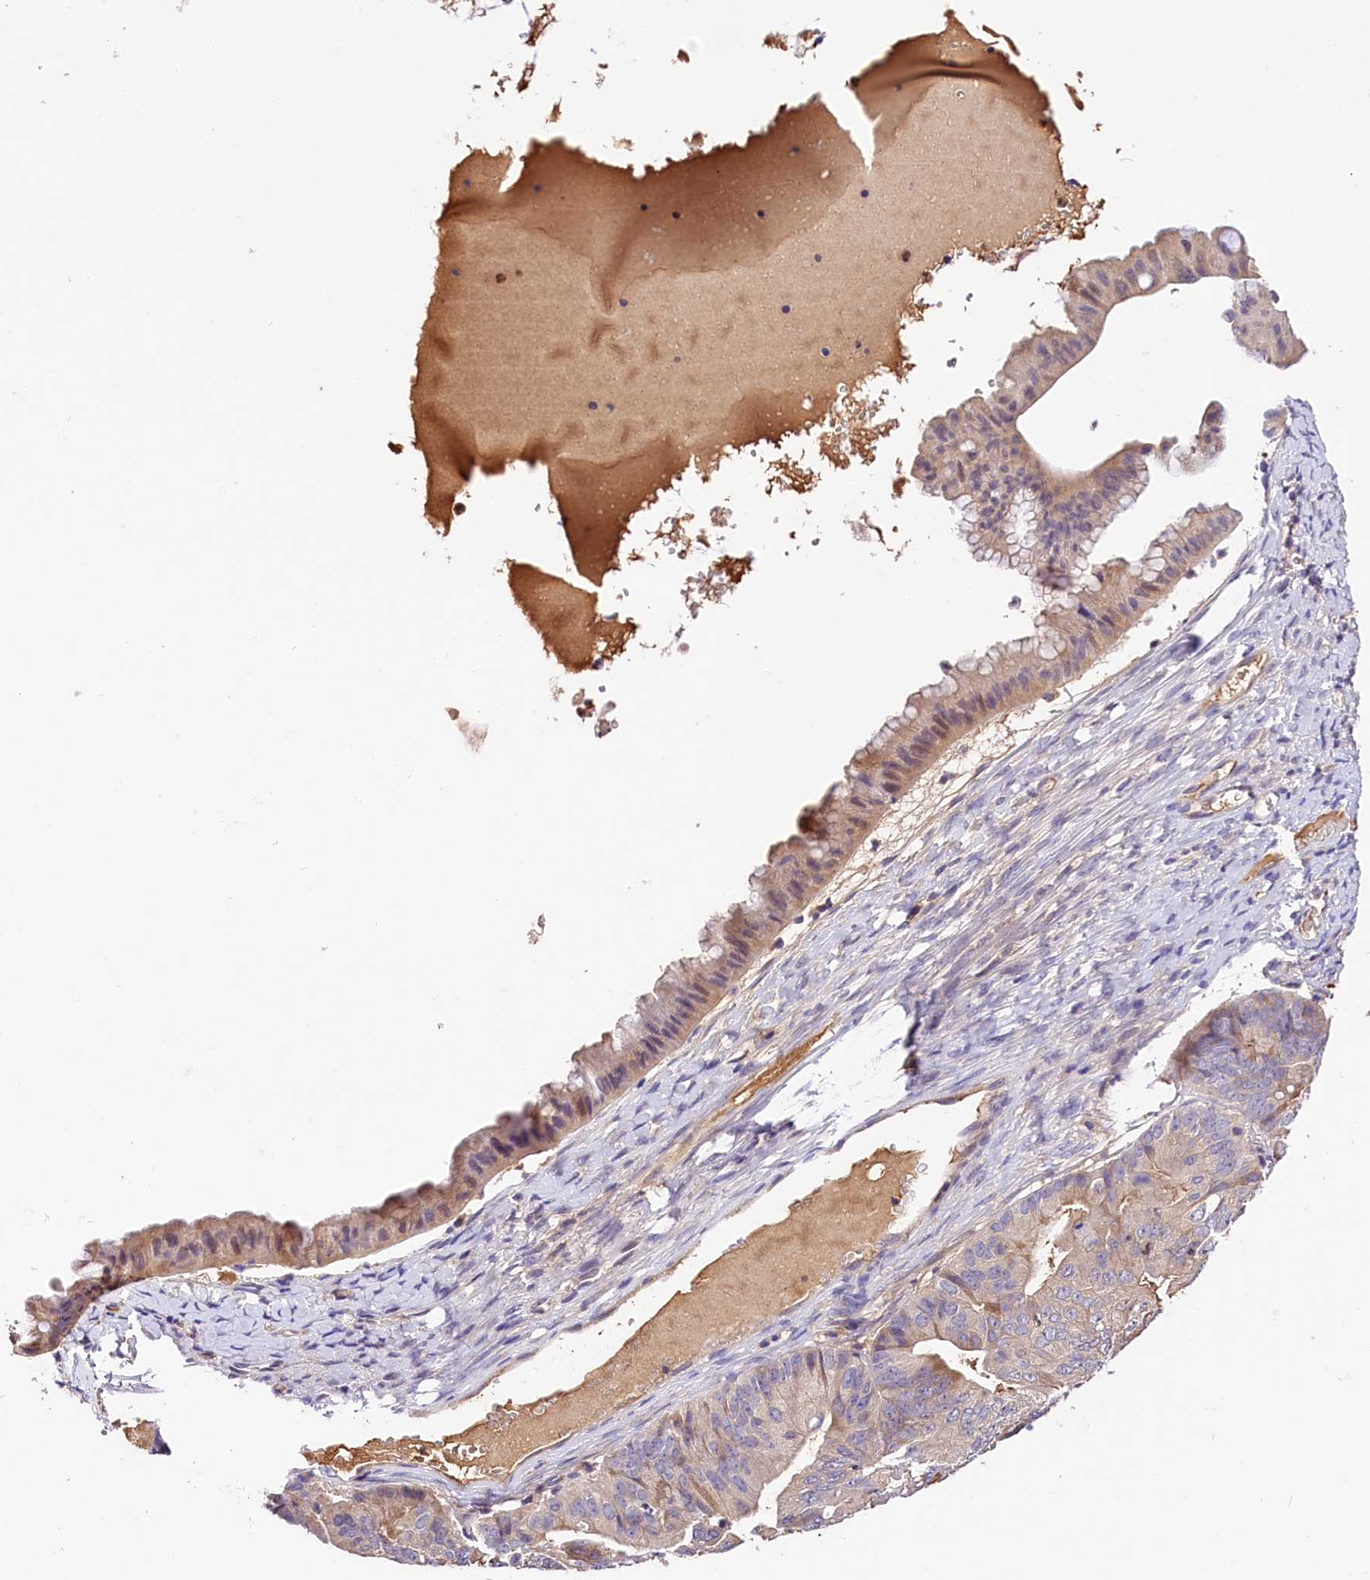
{"staining": {"intensity": "weak", "quantity": "<25%", "location": "cytoplasmic/membranous"}, "tissue": "ovarian cancer", "cell_type": "Tumor cells", "image_type": "cancer", "snomed": [{"axis": "morphology", "description": "Cystadenocarcinoma, mucinous, NOS"}, {"axis": "topography", "description": "Ovary"}], "caption": "Immunohistochemistry (IHC) of ovarian cancer reveals no staining in tumor cells. Nuclei are stained in blue.", "gene": "ARMC6", "patient": {"sex": "female", "age": 61}}